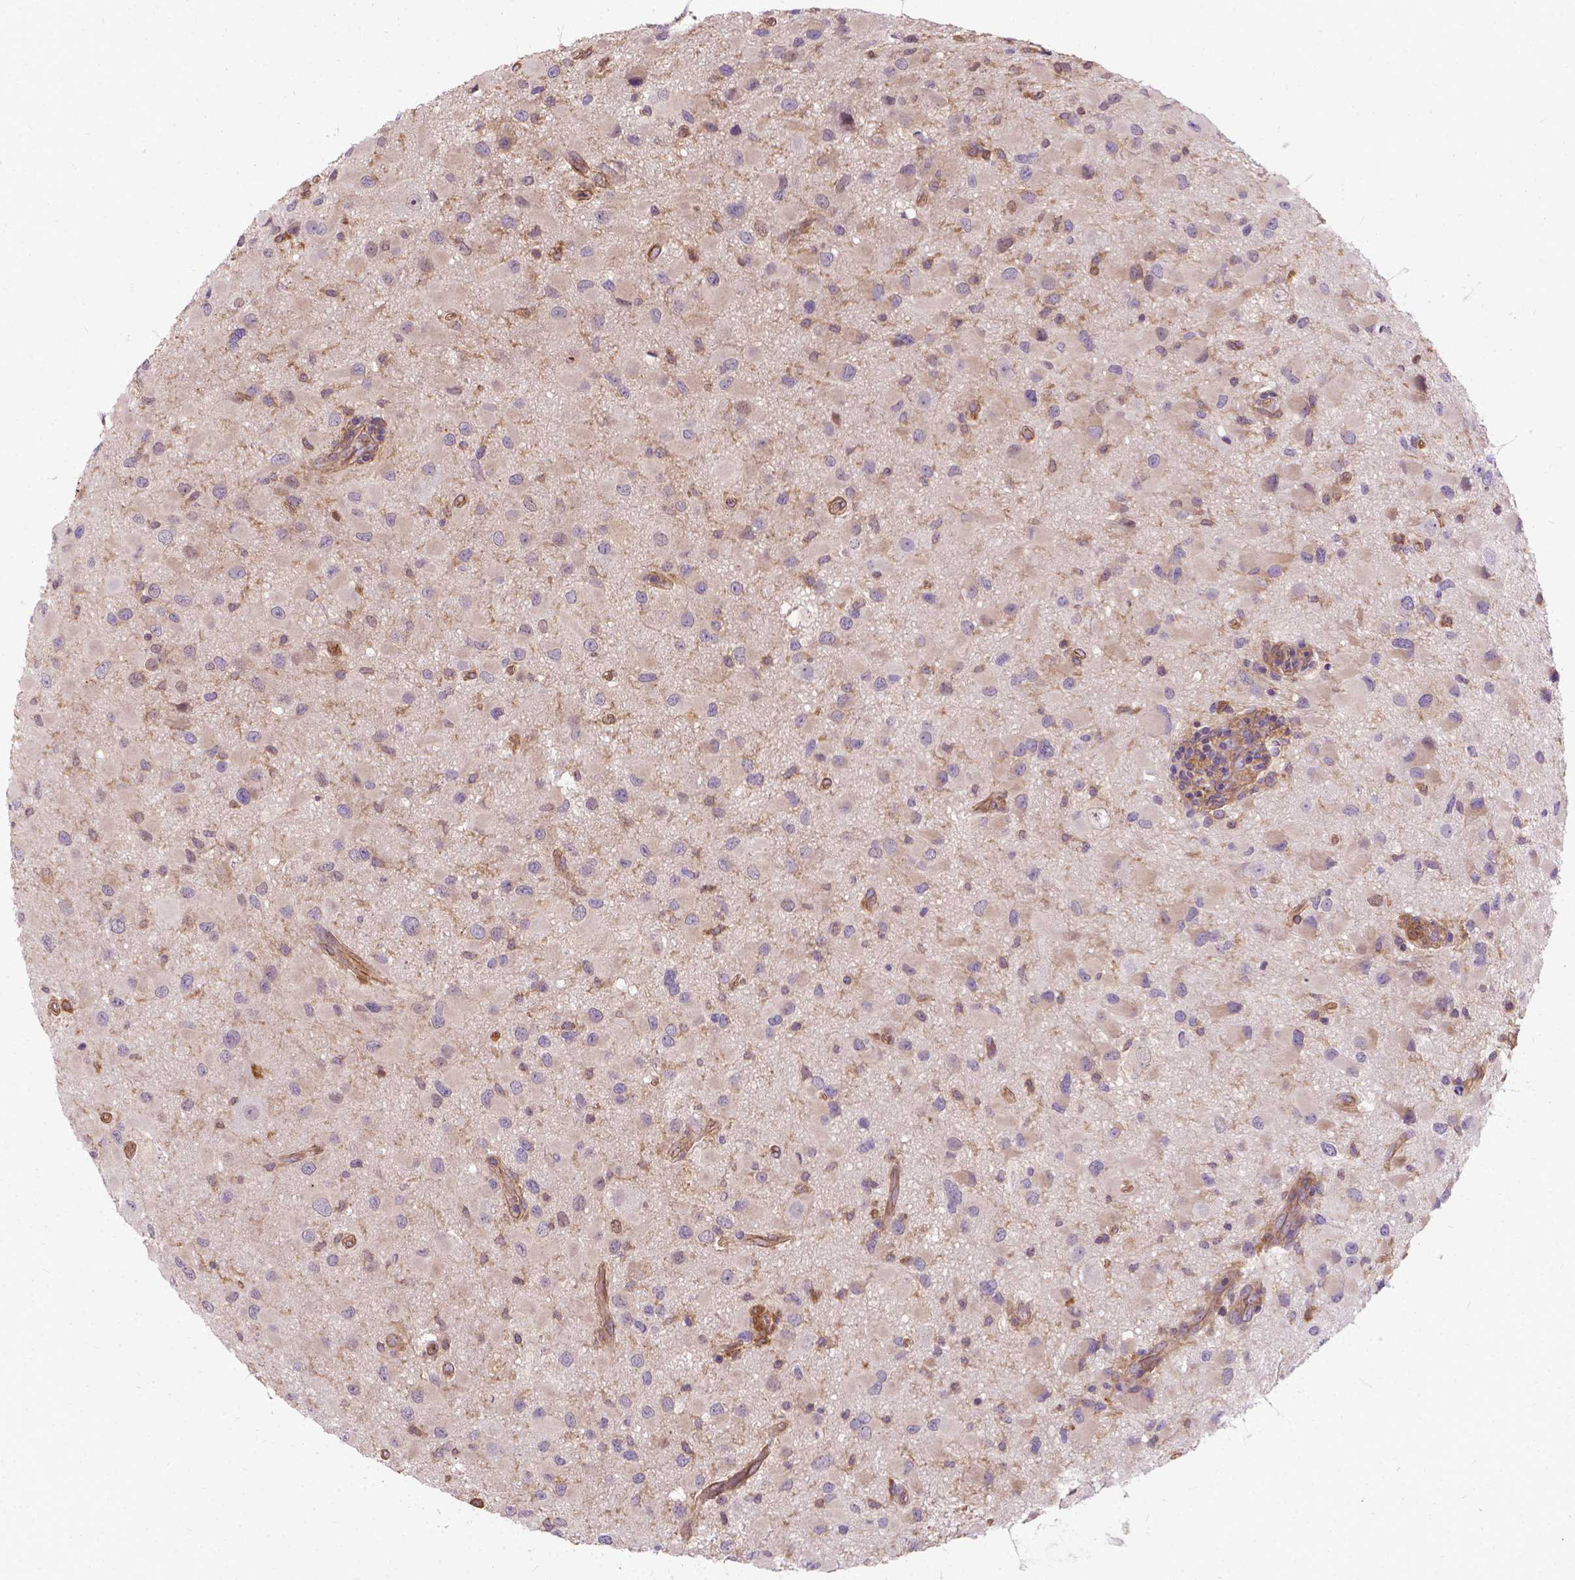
{"staining": {"intensity": "negative", "quantity": "none", "location": "none"}, "tissue": "glioma", "cell_type": "Tumor cells", "image_type": "cancer", "snomed": [{"axis": "morphology", "description": "Glioma, malignant, Low grade"}, {"axis": "topography", "description": "Brain"}], "caption": "There is no significant staining in tumor cells of low-grade glioma (malignant).", "gene": "CFAP299", "patient": {"sex": "female", "age": 32}}